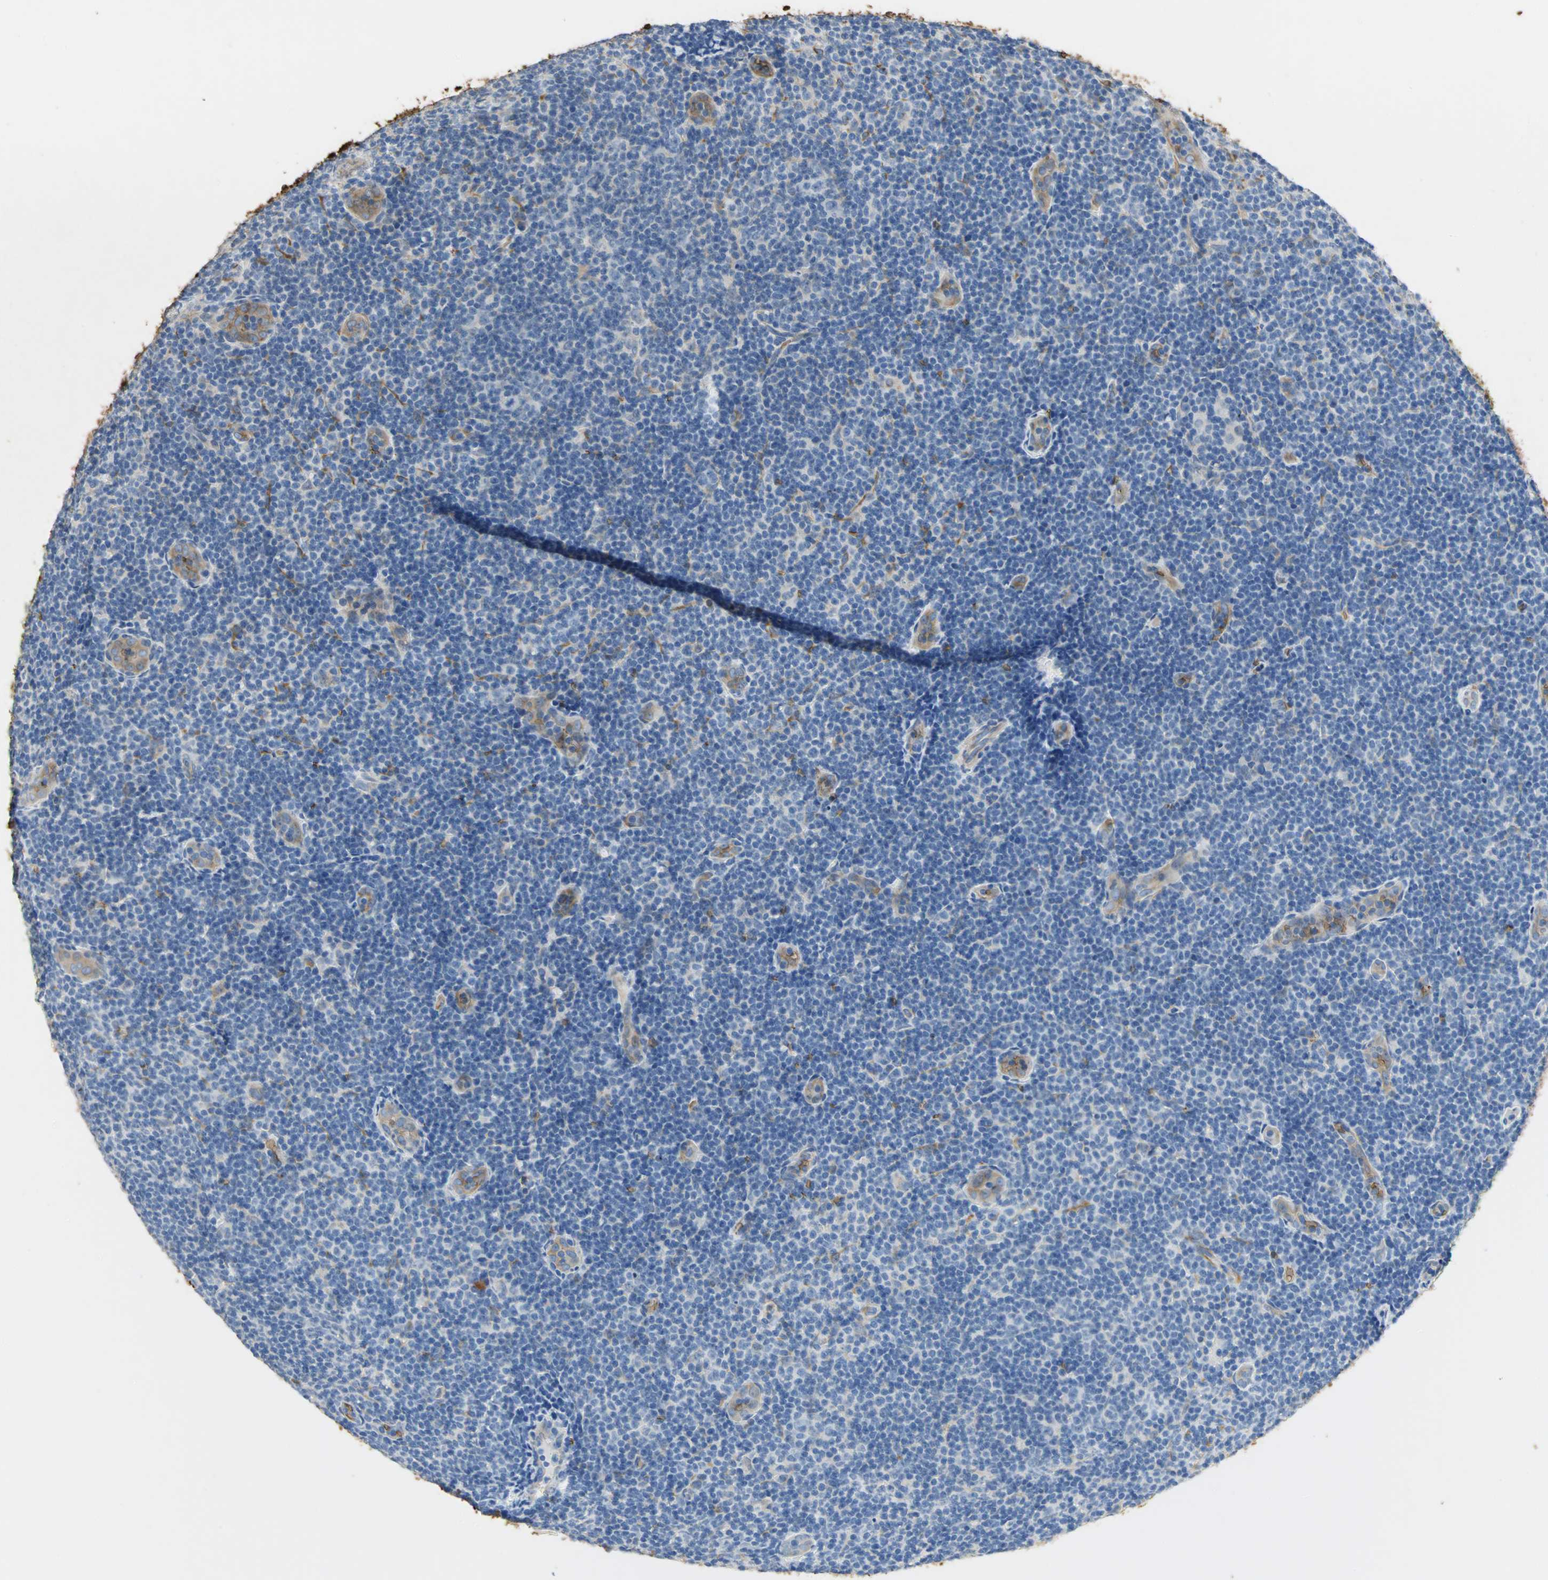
{"staining": {"intensity": "negative", "quantity": "none", "location": "none"}, "tissue": "lymphoma", "cell_type": "Tumor cells", "image_type": "cancer", "snomed": [{"axis": "morphology", "description": "Malignant lymphoma, non-Hodgkin's type, Low grade"}, {"axis": "topography", "description": "Lymph node"}], "caption": "This is an IHC image of malignant lymphoma, non-Hodgkin's type (low-grade). There is no positivity in tumor cells.", "gene": "TREM1", "patient": {"sex": "male", "age": 83}}